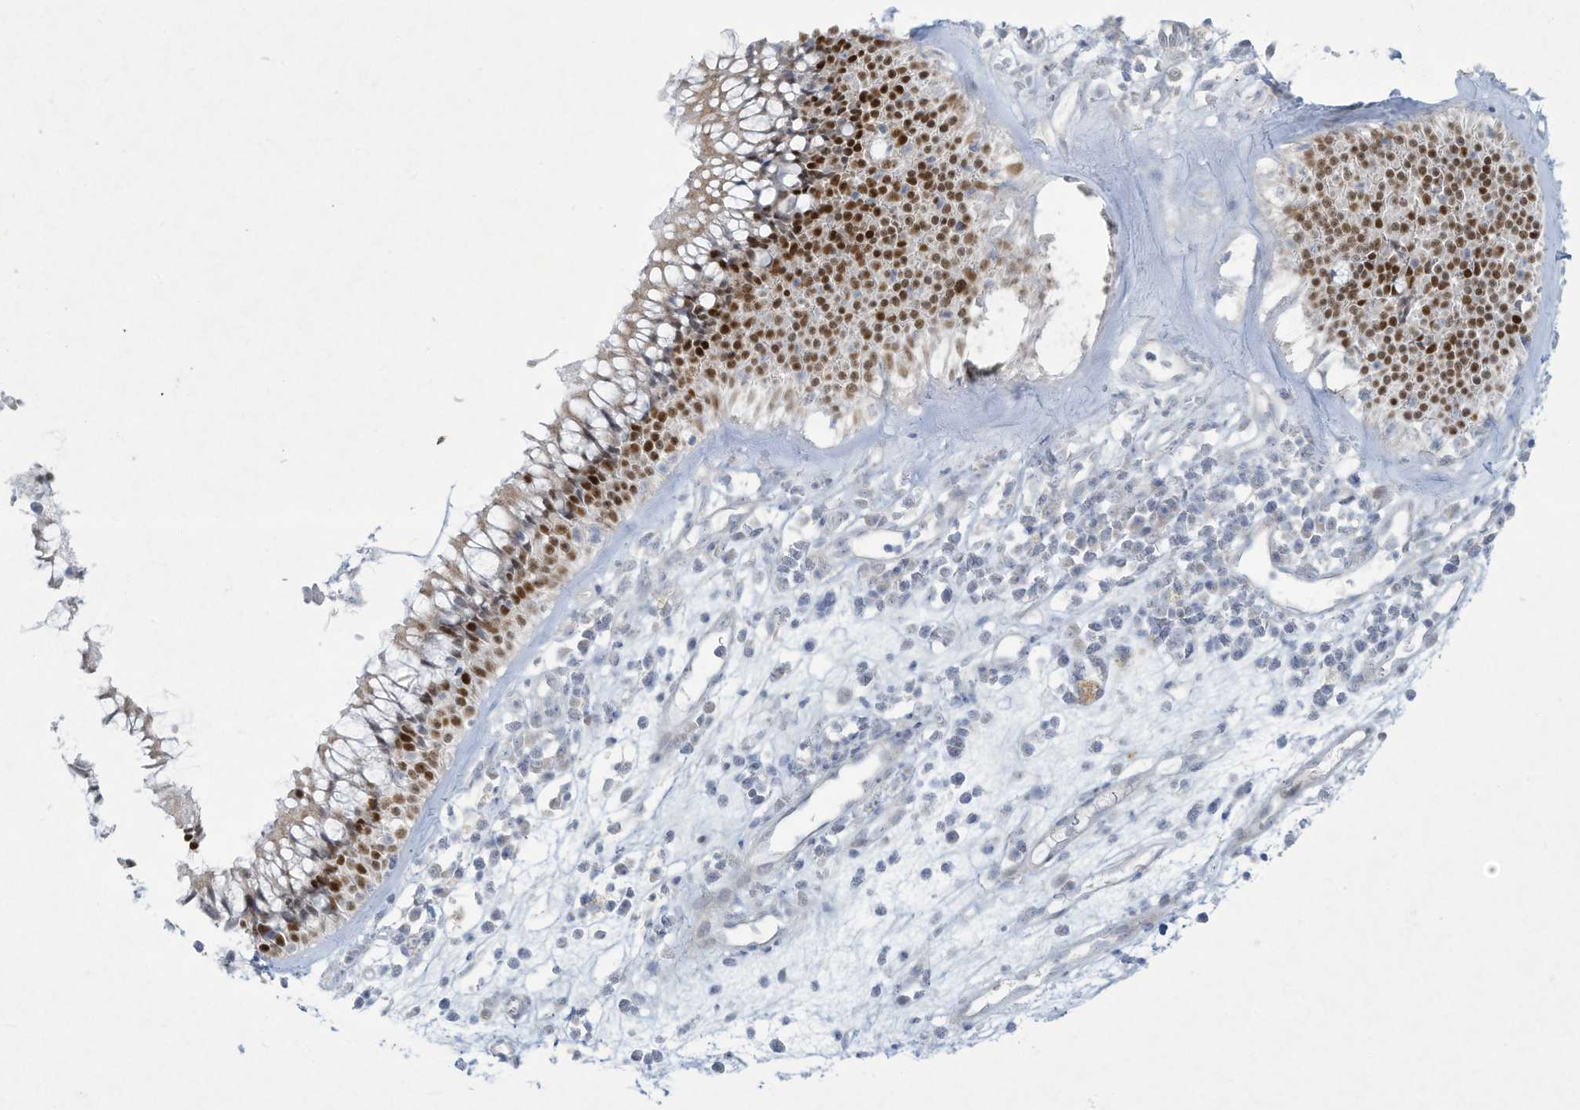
{"staining": {"intensity": "strong", "quantity": "25%-75%", "location": "nuclear"}, "tissue": "nasopharynx", "cell_type": "Respiratory epithelial cells", "image_type": "normal", "snomed": [{"axis": "morphology", "description": "Normal tissue, NOS"}, {"axis": "morphology", "description": "Inflammation, NOS"}, {"axis": "morphology", "description": "Malignant melanoma, Metastatic site"}, {"axis": "topography", "description": "Nasopharynx"}], "caption": "Benign nasopharynx demonstrates strong nuclear expression in approximately 25%-75% of respiratory epithelial cells.", "gene": "PAX6", "patient": {"sex": "male", "age": 70}}